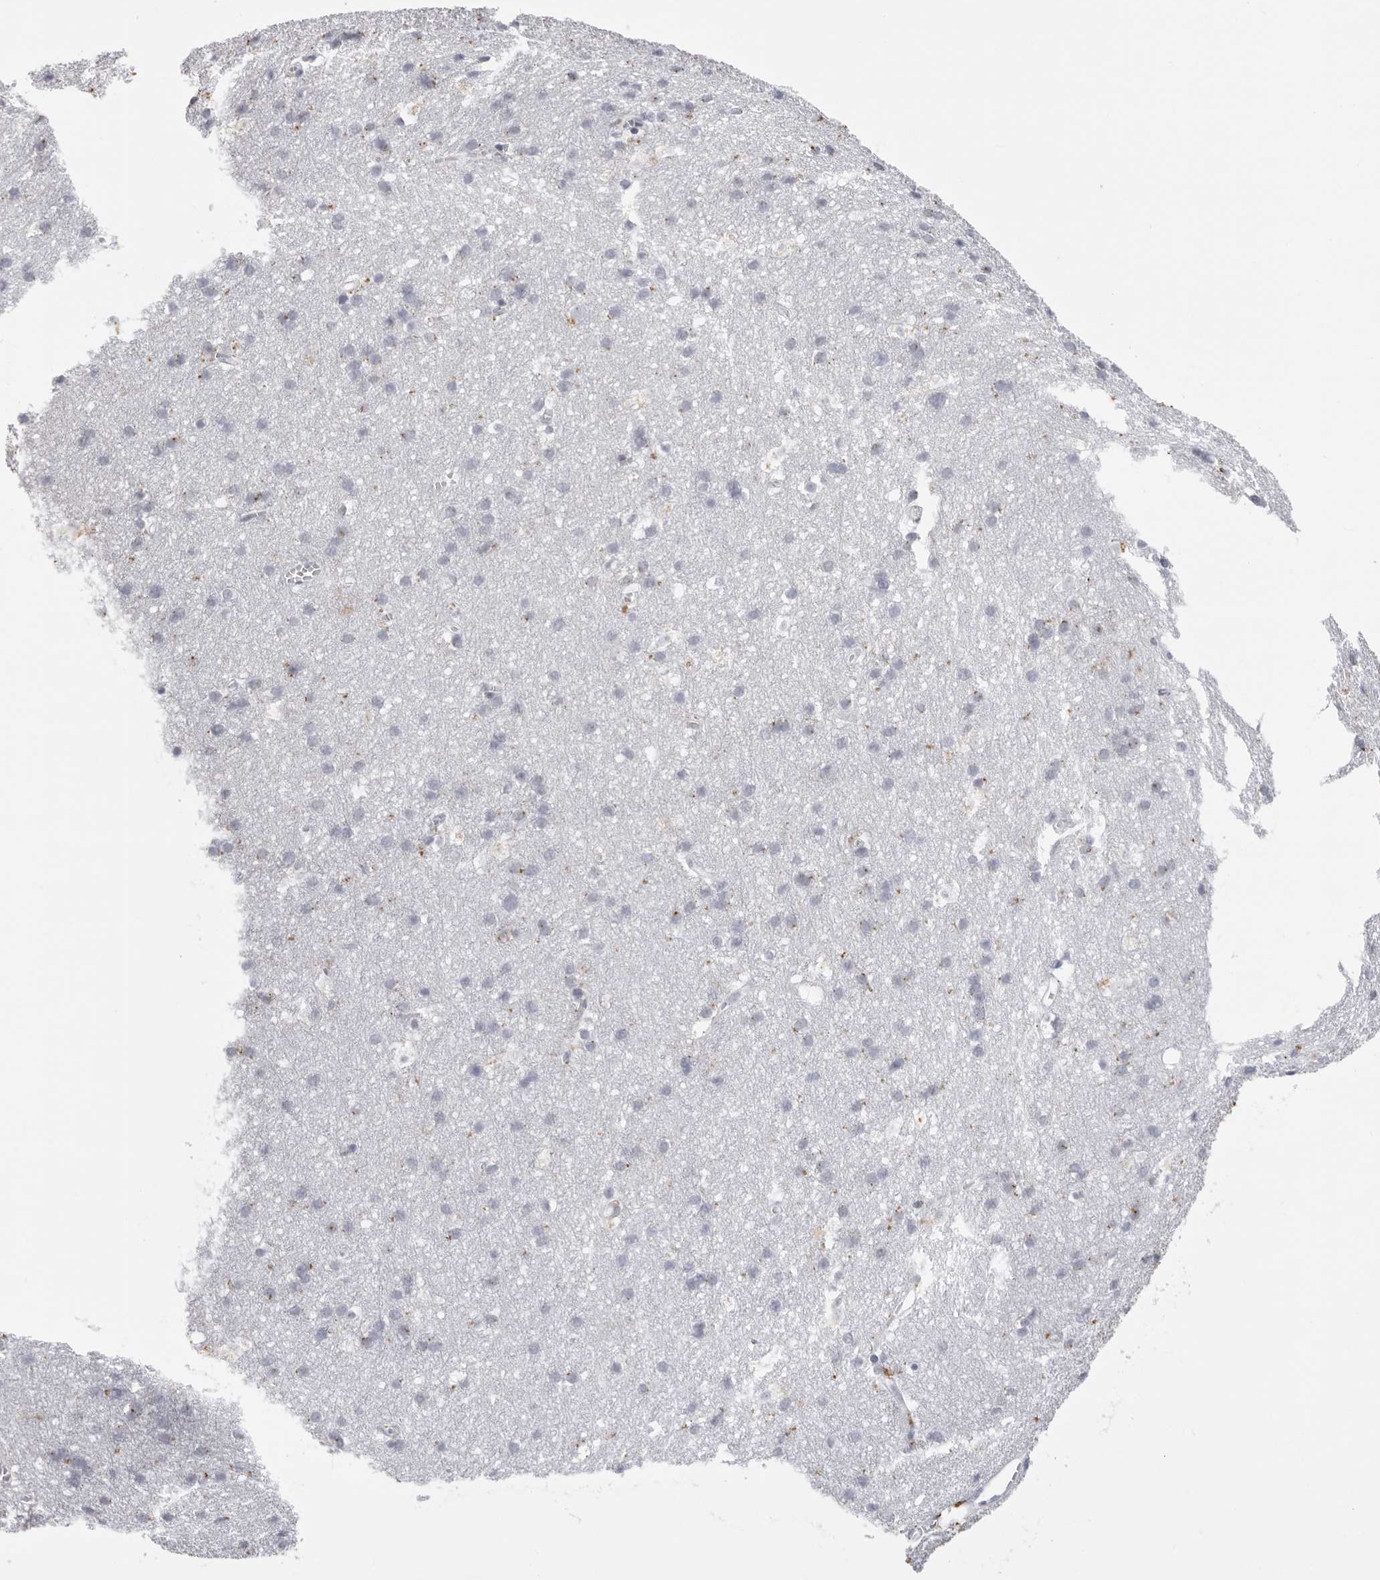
{"staining": {"intensity": "negative", "quantity": "none", "location": "none"}, "tissue": "cerebral cortex", "cell_type": "Endothelial cells", "image_type": "normal", "snomed": [{"axis": "morphology", "description": "Normal tissue, NOS"}, {"axis": "topography", "description": "Cerebral cortex"}], "caption": "A high-resolution image shows immunohistochemistry (IHC) staining of benign cerebral cortex, which shows no significant positivity in endothelial cells. The staining is performed using DAB (3,3'-diaminobenzidine) brown chromogen with nuclei counter-stained in using hematoxylin.", "gene": "IL25", "patient": {"sex": "male", "age": 54}}